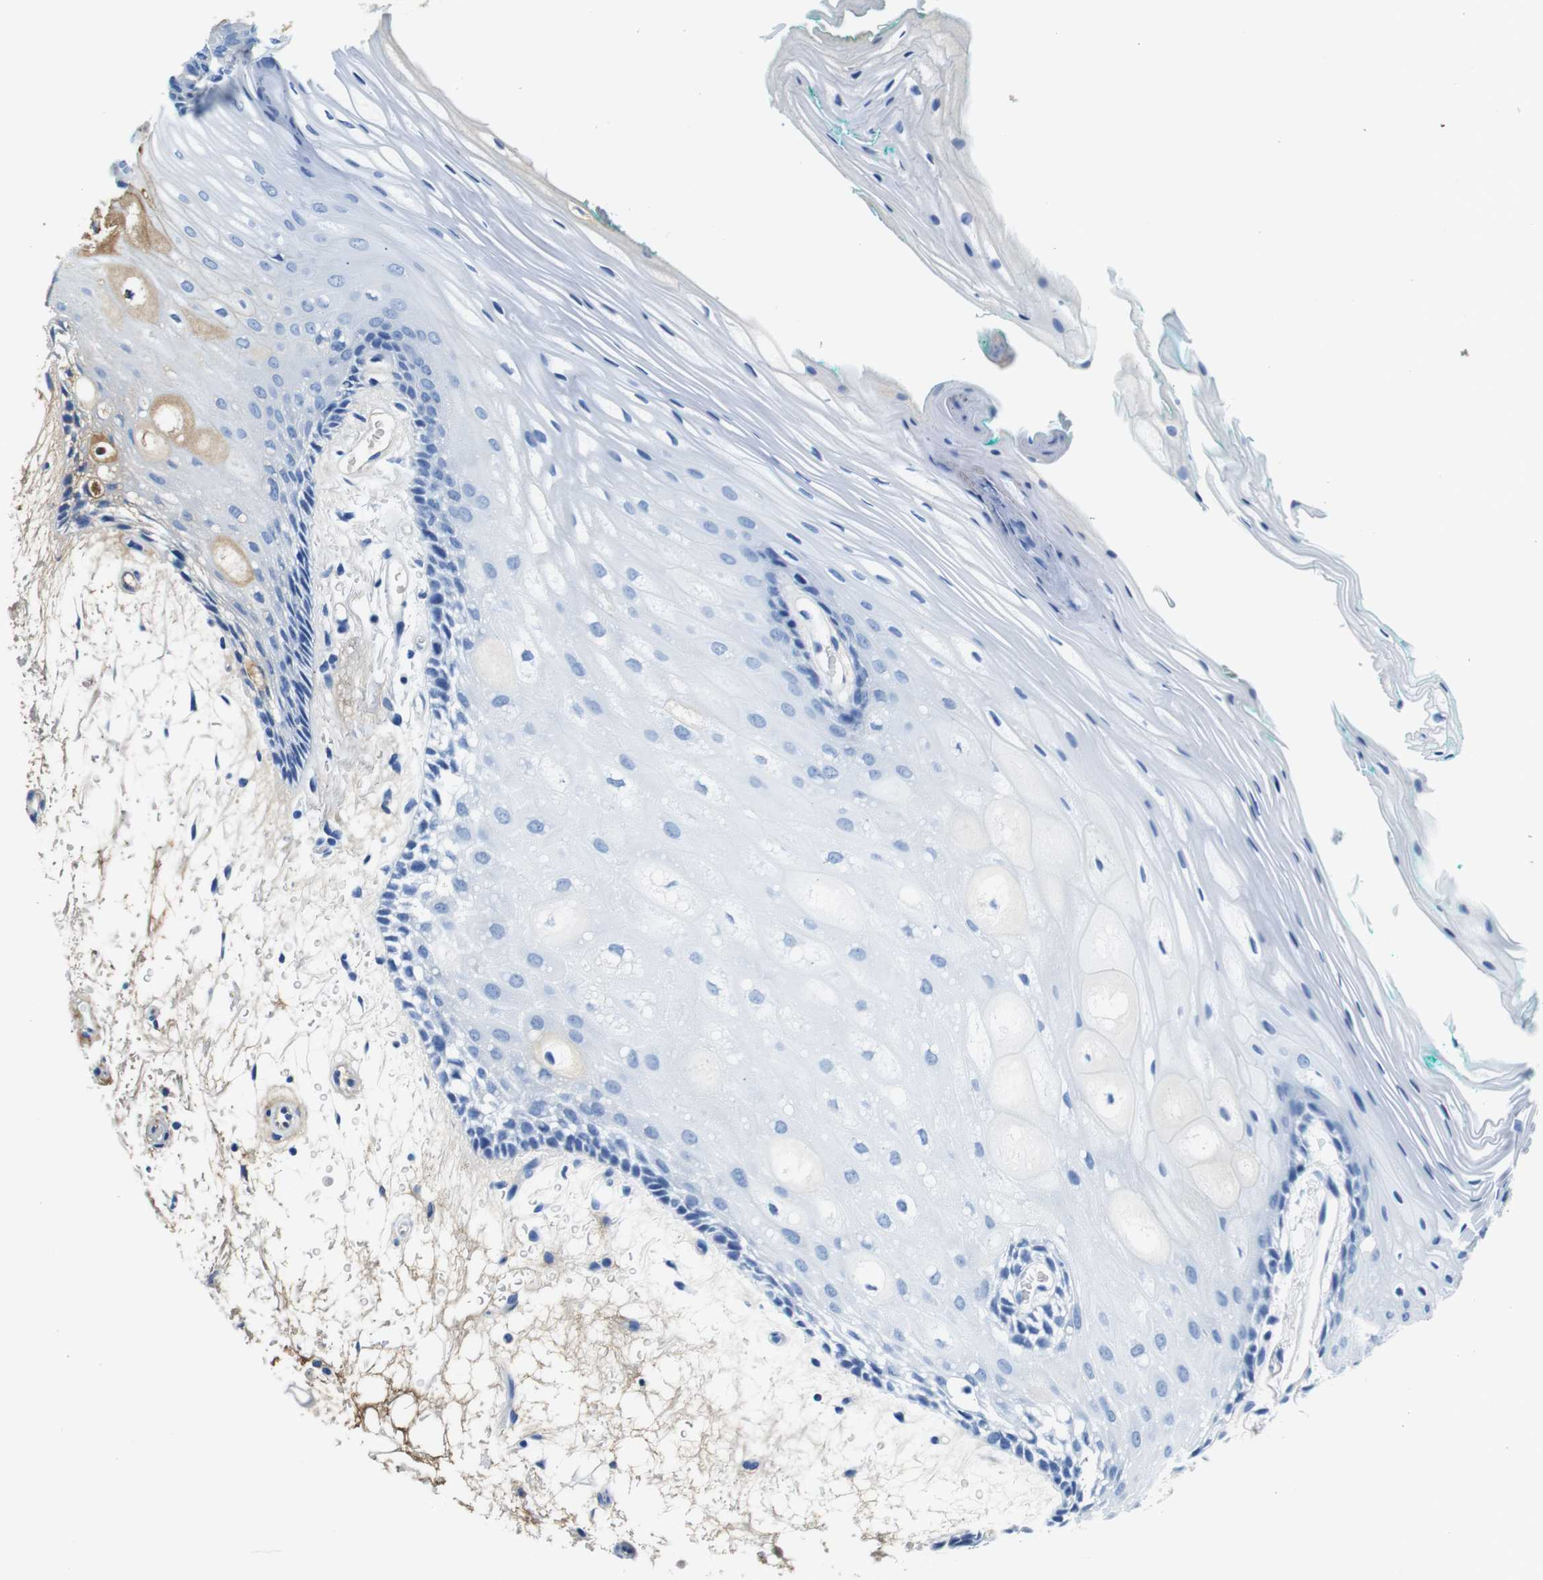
{"staining": {"intensity": "negative", "quantity": "none", "location": "none"}, "tissue": "oral mucosa", "cell_type": "Squamous epithelial cells", "image_type": "normal", "snomed": [{"axis": "morphology", "description": "Normal tissue, NOS"}, {"axis": "topography", "description": "Skeletal muscle"}, {"axis": "topography", "description": "Oral tissue"}, {"axis": "topography", "description": "Peripheral nerve tissue"}], "caption": "IHC of benign oral mucosa displays no expression in squamous epithelial cells.", "gene": "IGKC", "patient": {"sex": "female", "age": 84}}